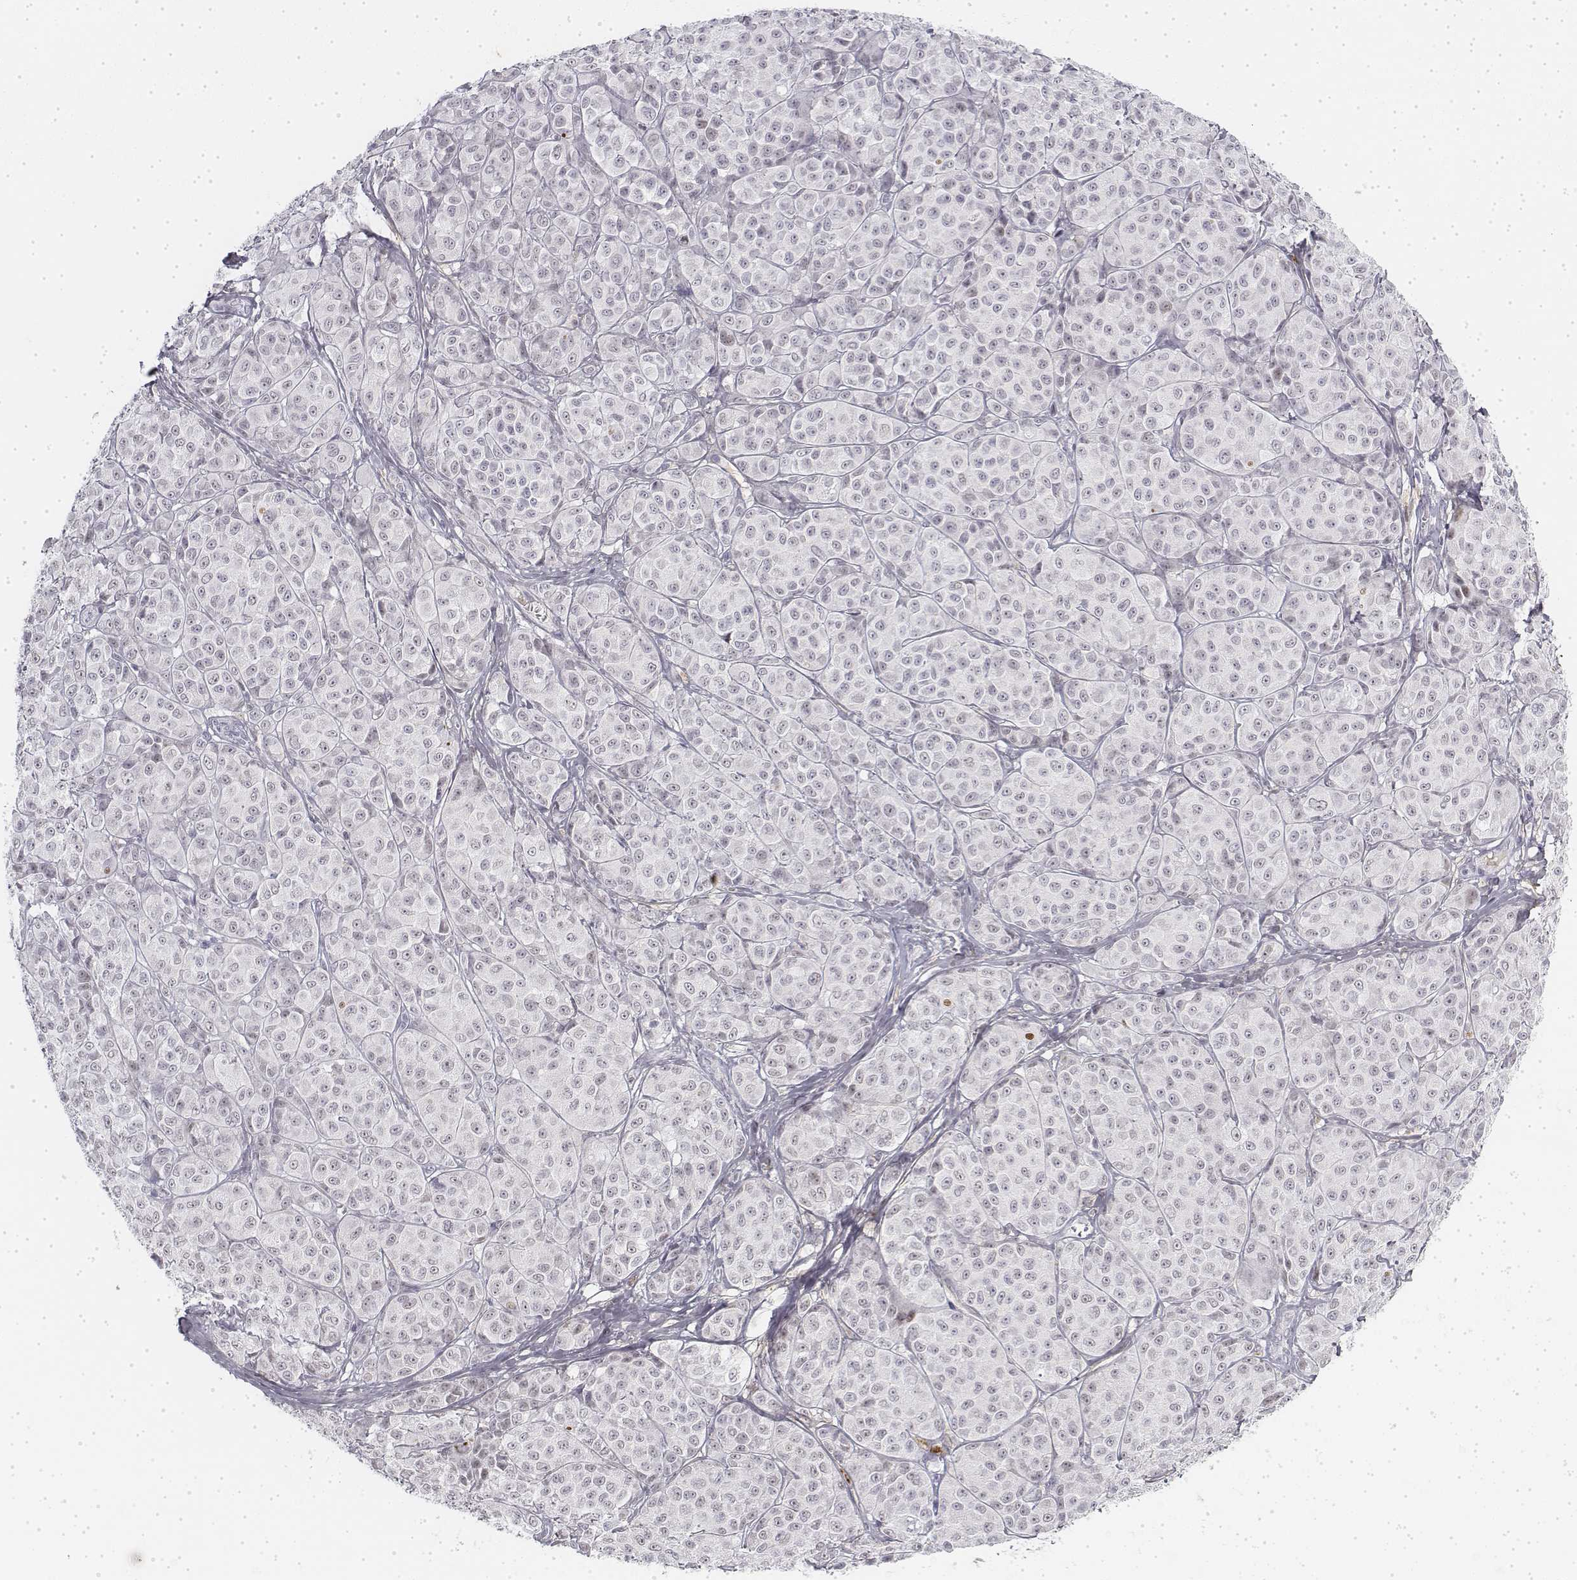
{"staining": {"intensity": "negative", "quantity": "none", "location": "none"}, "tissue": "melanoma", "cell_type": "Tumor cells", "image_type": "cancer", "snomed": [{"axis": "morphology", "description": "Malignant melanoma, NOS"}, {"axis": "topography", "description": "Skin"}], "caption": "Immunohistochemical staining of human melanoma reveals no significant positivity in tumor cells. Brightfield microscopy of IHC stained with DAB (3,3'-diaminobenzidine) (brown) and hematoxylin (blue), captured at high magnification.", "gene": "KRT84", "patient": {"sex": "male", "age": 89}}